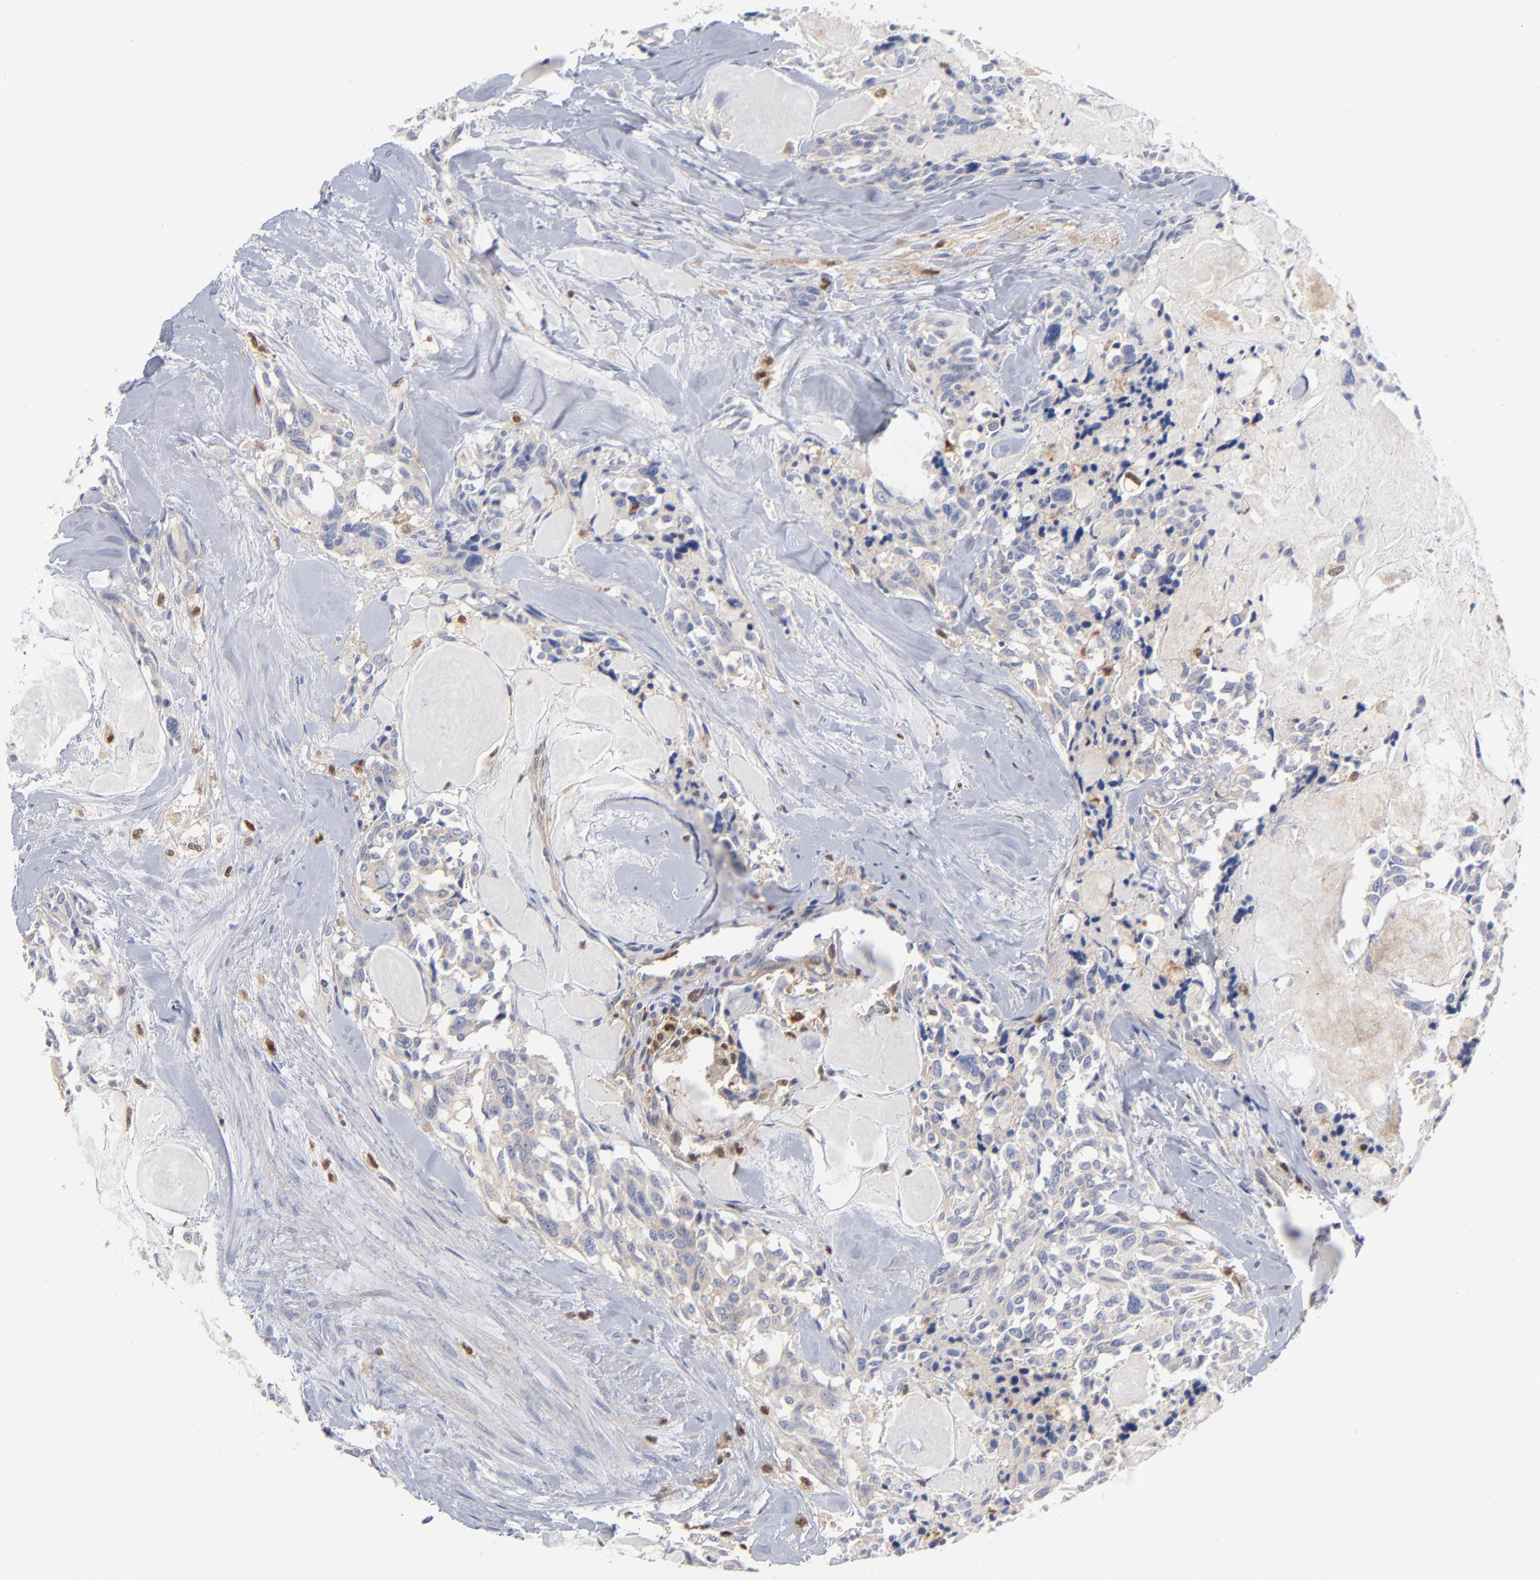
{"staining": {"intensity": "negative", "quantity": "none", "location": "none"}, "tissue": "thyroid cancer", "cell_type": "Tumor cells", "image_type": "cancer", "snomed": [{"axis": "morphology", "description": "Carcinoma, NOS"}, {"axis": "morphology", "description": "Carcinoid, malignant, NOS"}, {"axis": "topography", "description": "Thyroid gland"}], "caption": "There is no significant staining in tumor cells of thyroid cancer.", "gene": "ARHGEF6", "patient": {"sex": "male", "age": 33}}